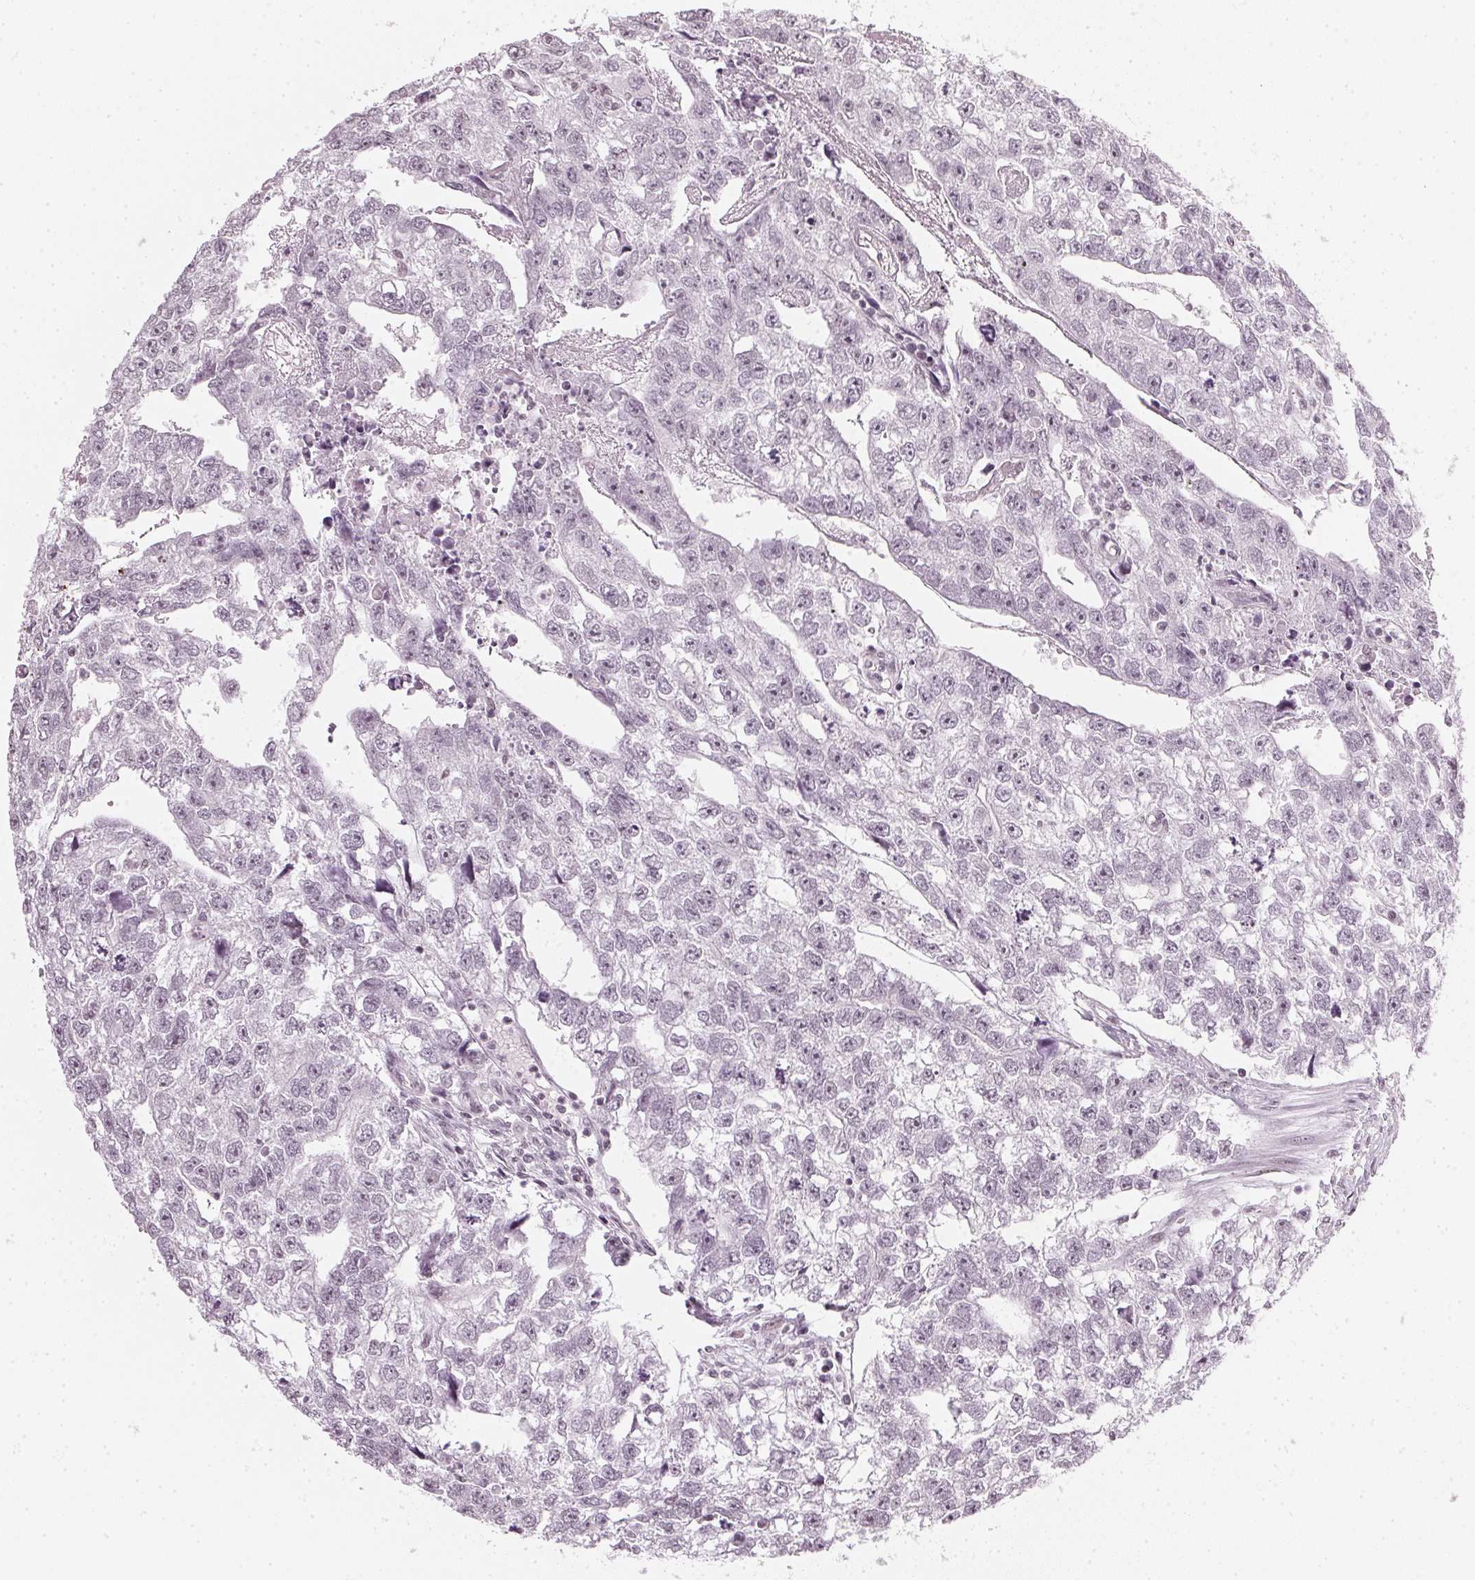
{"staining": {"intensity": "negative", "quantity": "none", "location": "none"}, "tissue": "testis cancer", "cell_type": "Tumor cells", "image_type": "cancer", "snomed": [{"axis": "morphology", "description": "Carcinoma, Embryonal, NOS"}, {"axis": "morphology", "description": "Teratoma, malignant, NOS"}, {"axis": "topography", "description": "Testis"}], "caption": "DAB (3,3'-diaminobenzidine) immunohistochemical staining of human testis cancer (teratoma (malignant)) reveals no significant staining in tumor cells.", "gene": "DNAJC6", "patient": {"sex": "male", "age": 44}}